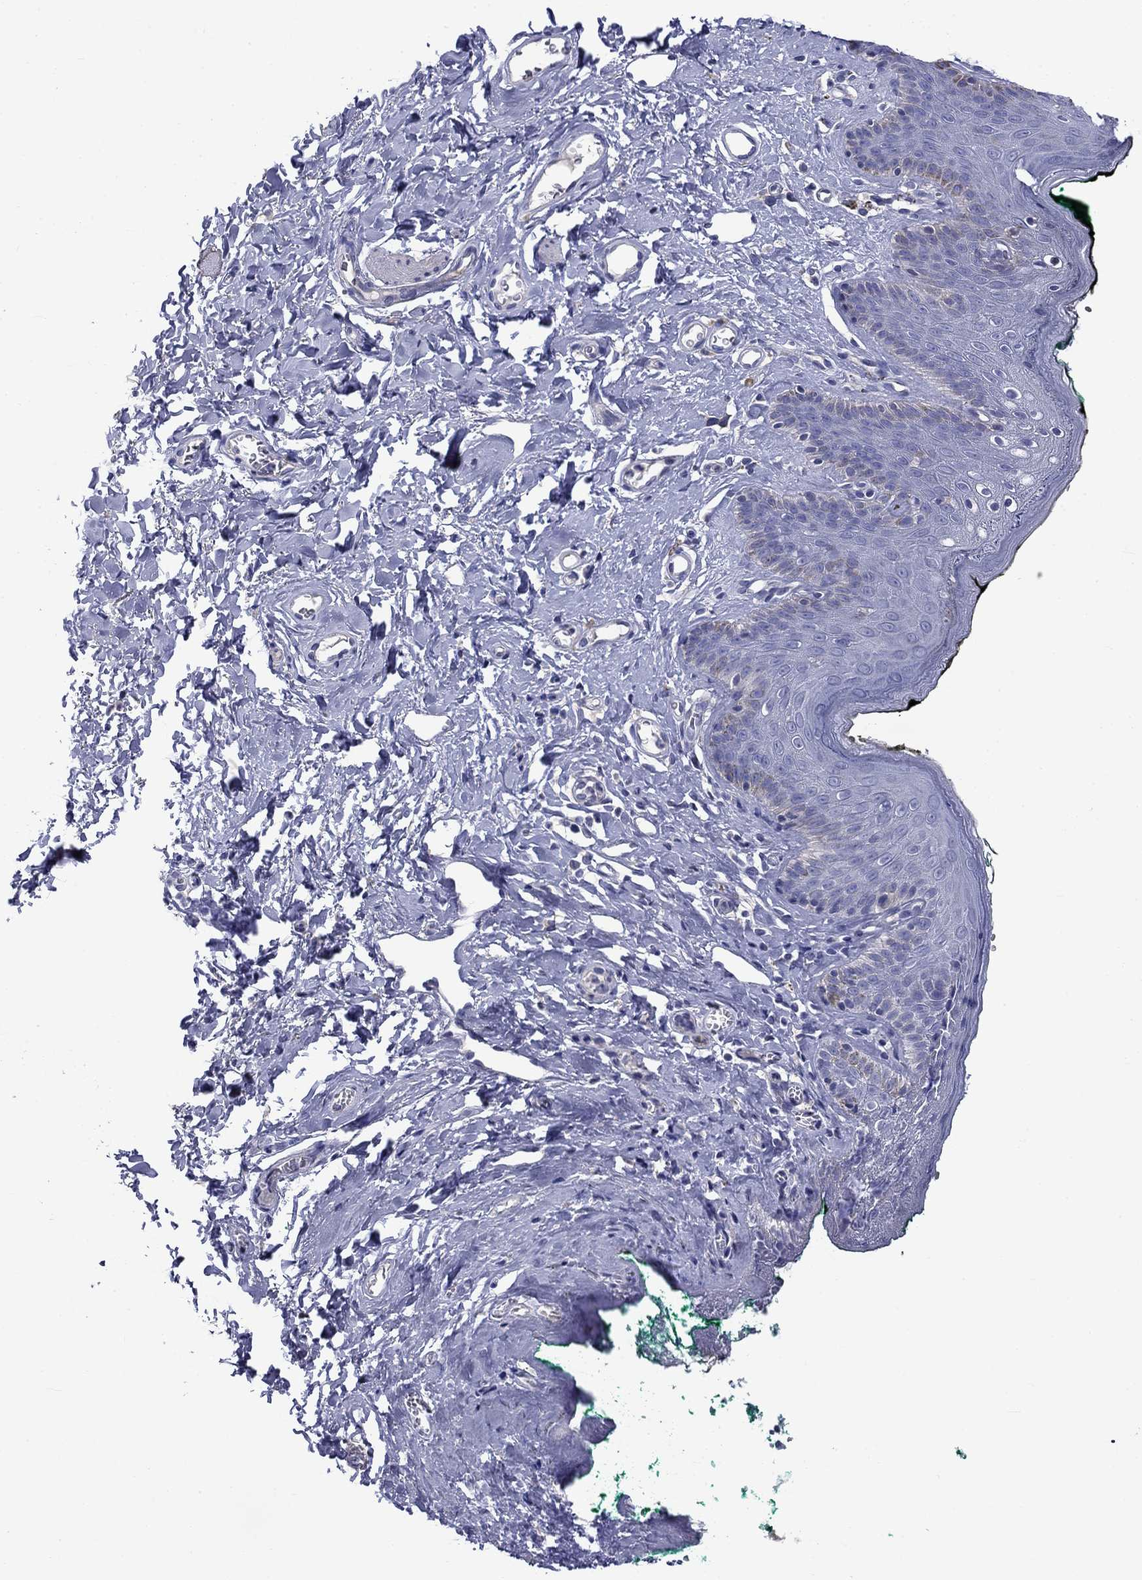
{"staining": {"intensity": "negative", "quantity": "none", "location": "none"}, "tissue": "skin", "cell_type": "Epidermal cells", "image_type": "normal", "snomed": [{"axis": "morphology", "description": "Normal tissue, NOS"}, {"axis": "topography", "description": "Vulva"}], "caption": "An image of human skin is negative for staining in epidermal cells. (Brightfield microscopy of DAB (3,3'-diaminobenzidine) immunohistochemistry at high magnification).", "gene": "CNDP1", "patient": {"sex": "female", "age": 66}}